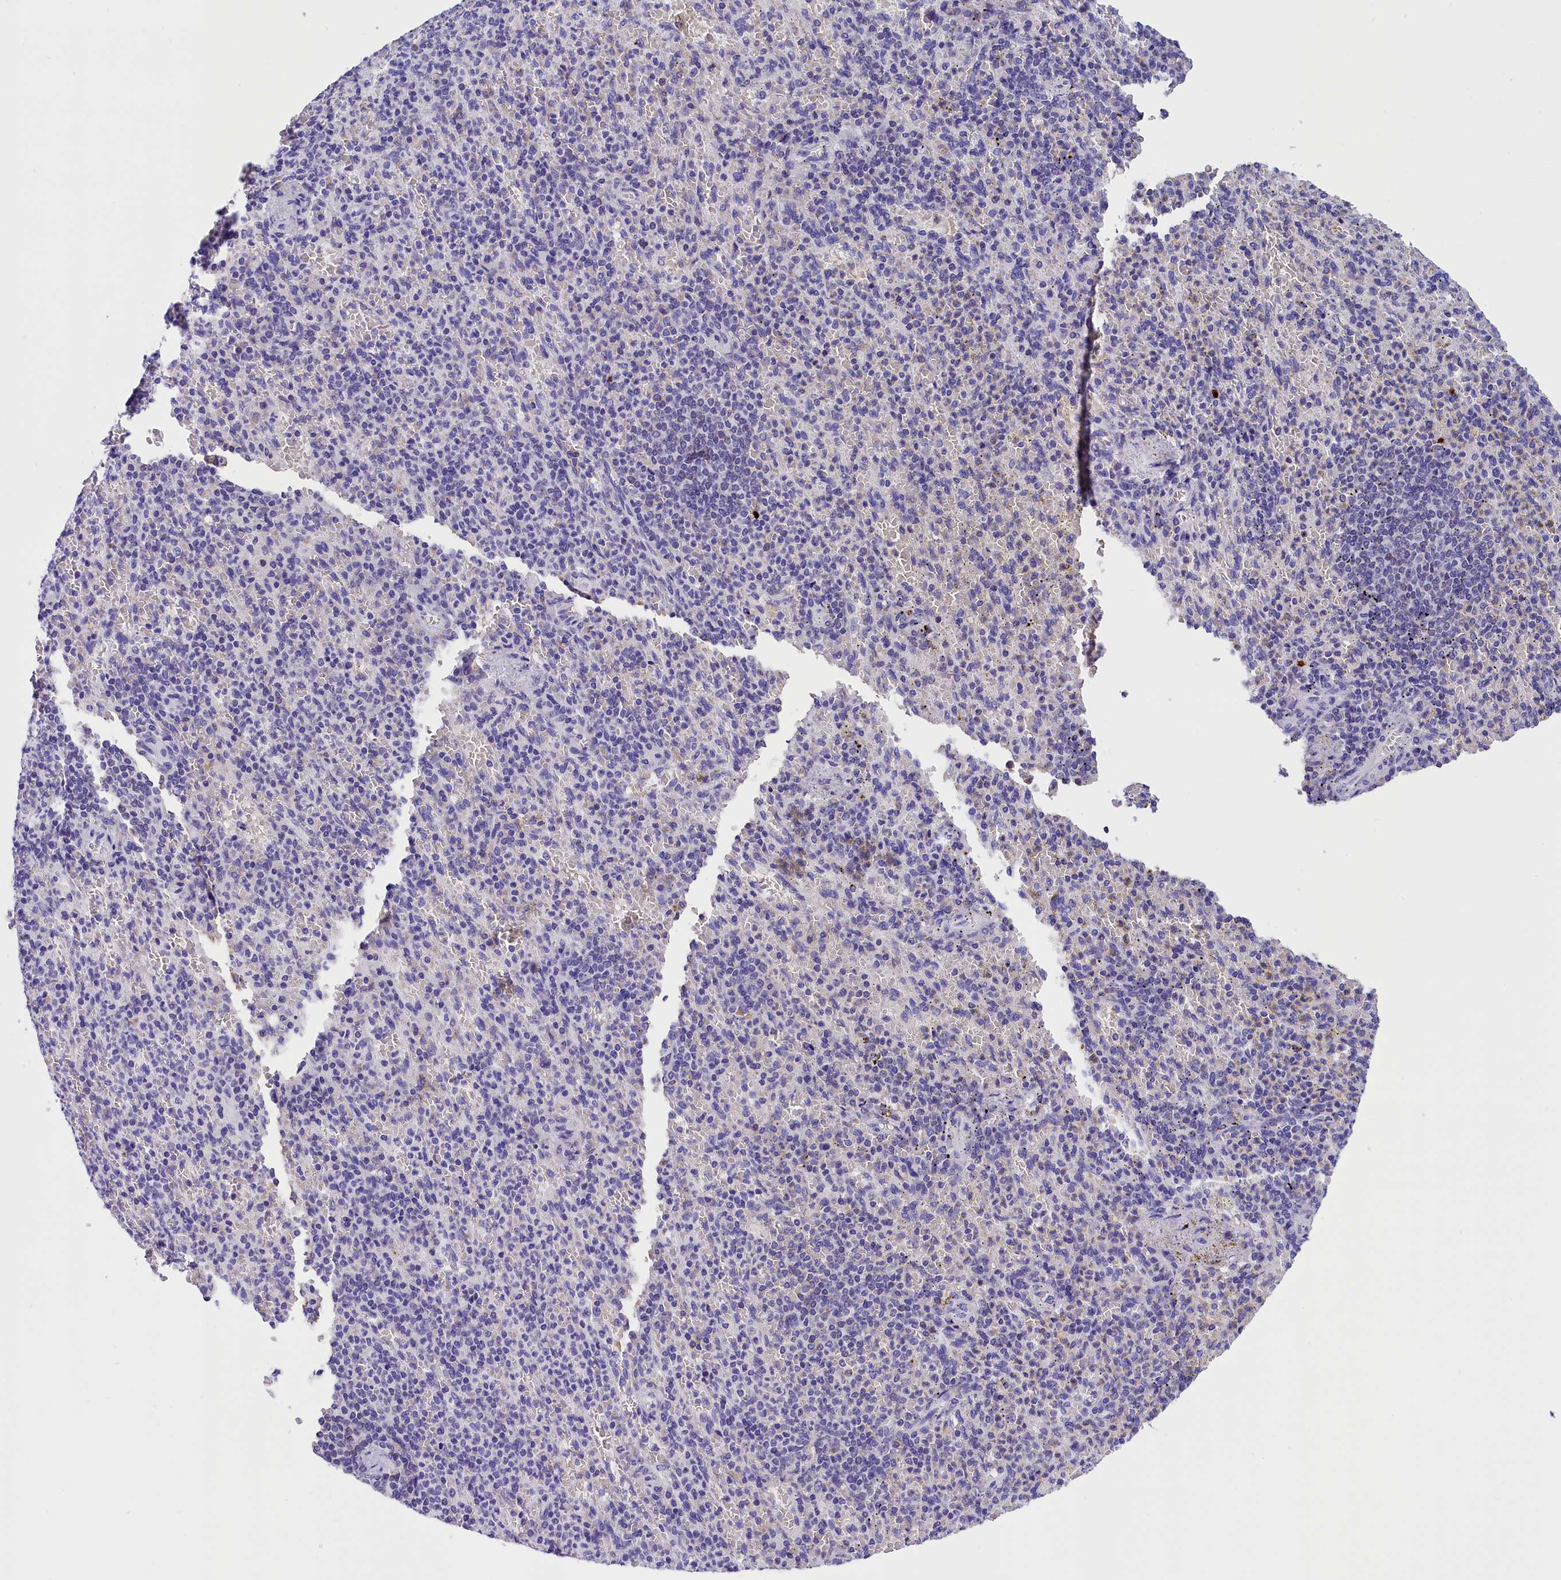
{"staining": {"intensity": "negative", "quantity": "none", "location": "none"}, "tissue": "spleen", "cell_type": "Cells in red pulp", "image_type": "normal", "snomed": [{"axis": "morphology", "description": "Normal tissue, NOS"}, {"axis": "topography", "description": "Spleen"}], "caption": "There is no significant positivity in cells in red pulp of spleen. (Immunohistochemistry, brightfield microscopy, high magnification).", "gene": "ABAT", "patient": {"sex": "female", "age": 74}}